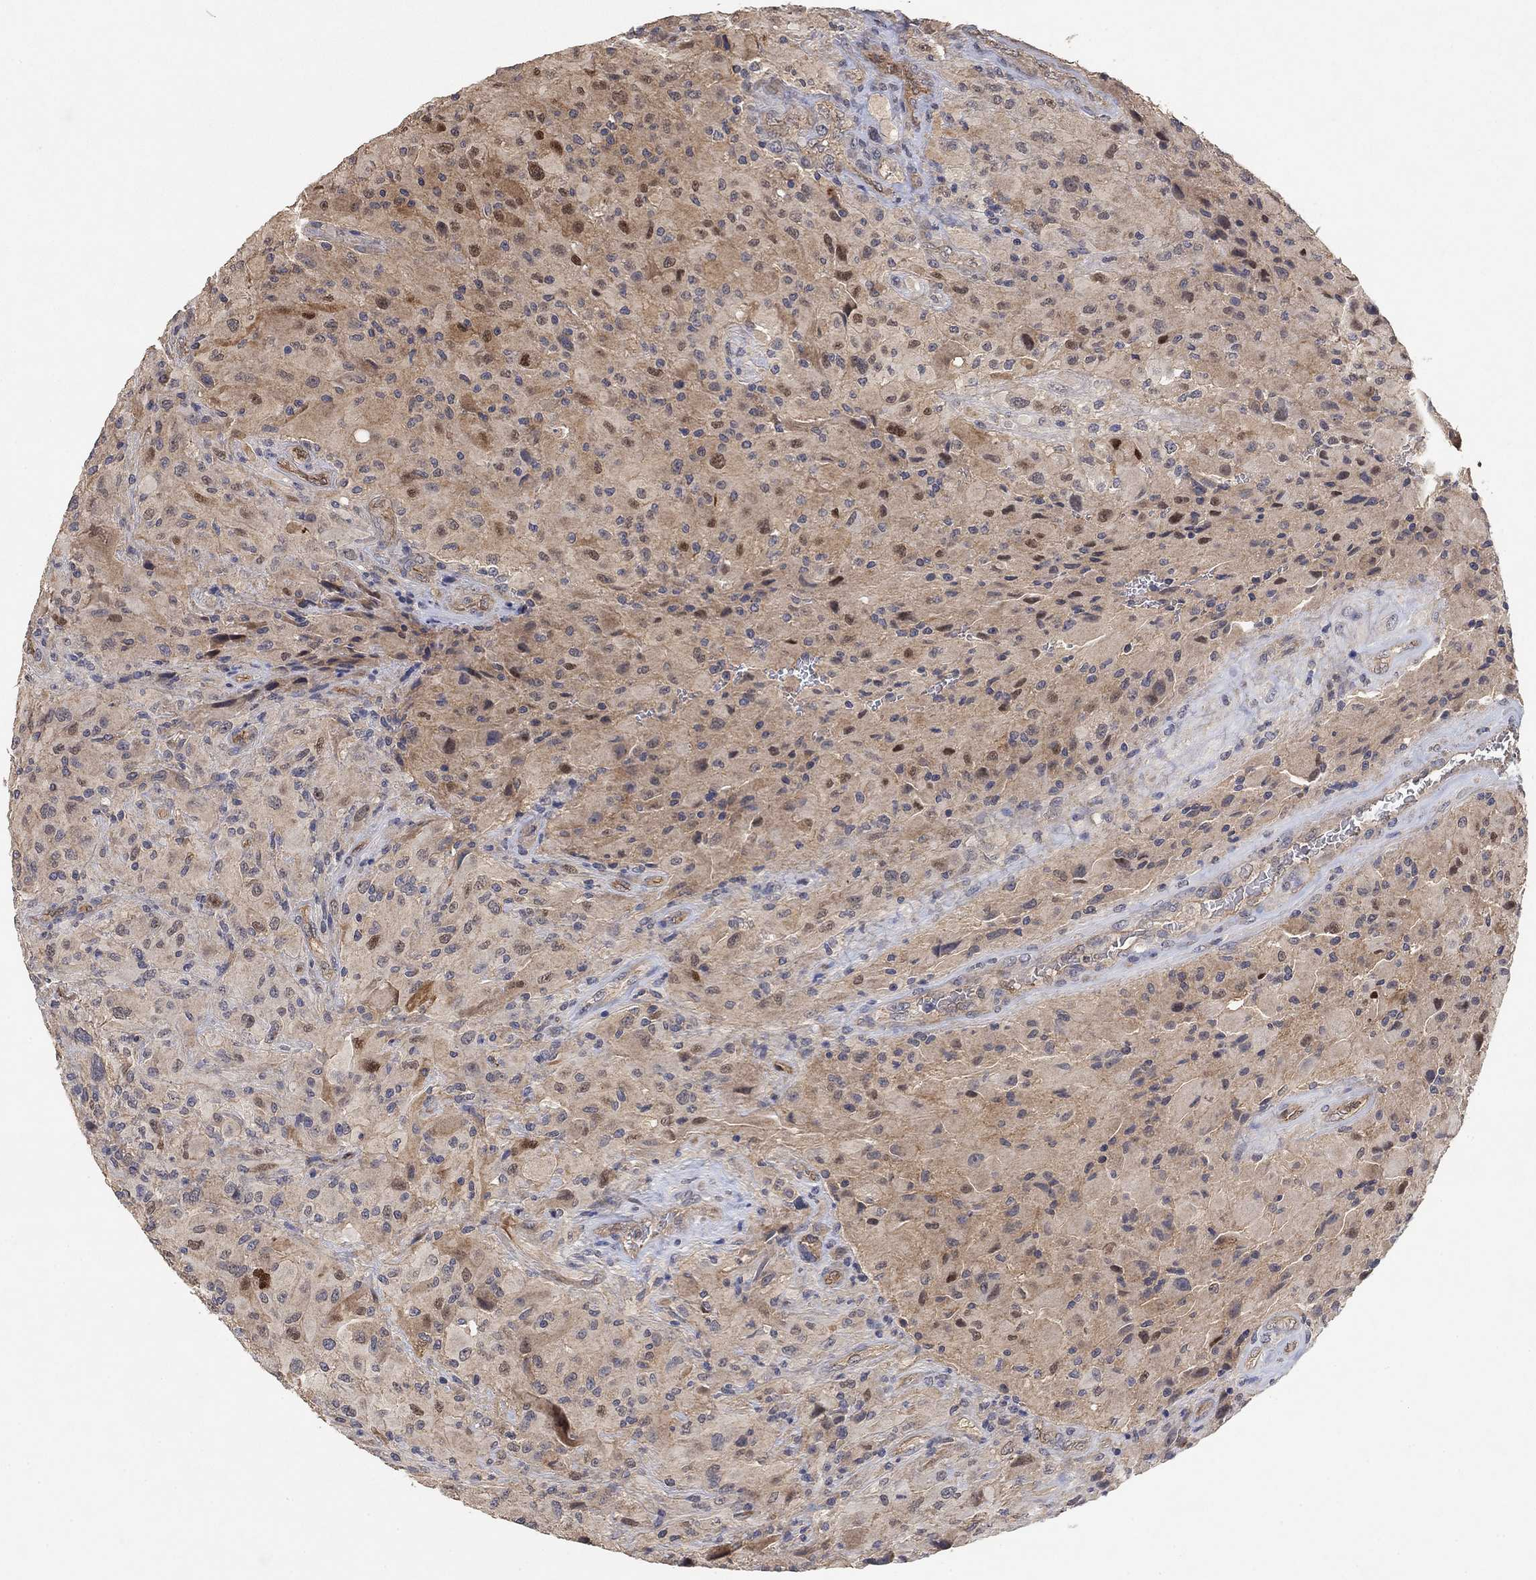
{"staining": {"intensity": "moderate", "quantity": "<25%", "location": "nuclear"}, "tissue": "glioma", "cell_type": "Tumor cells", "image_type": "cancer", "snomed": [{"axis": "morphology", "description": "Glioma, malignant, High grade"}, {"axis": "topography", "description": "Cerebral cortex"}], "caption": "High-power microscopy captured an immunohistochemistry micrograph of glioma, revealing moderate nuclear staining in approximately <25% of tumor cells.", "gene": "MCUR1", "patient": {"sex": "male", "age": 35}}